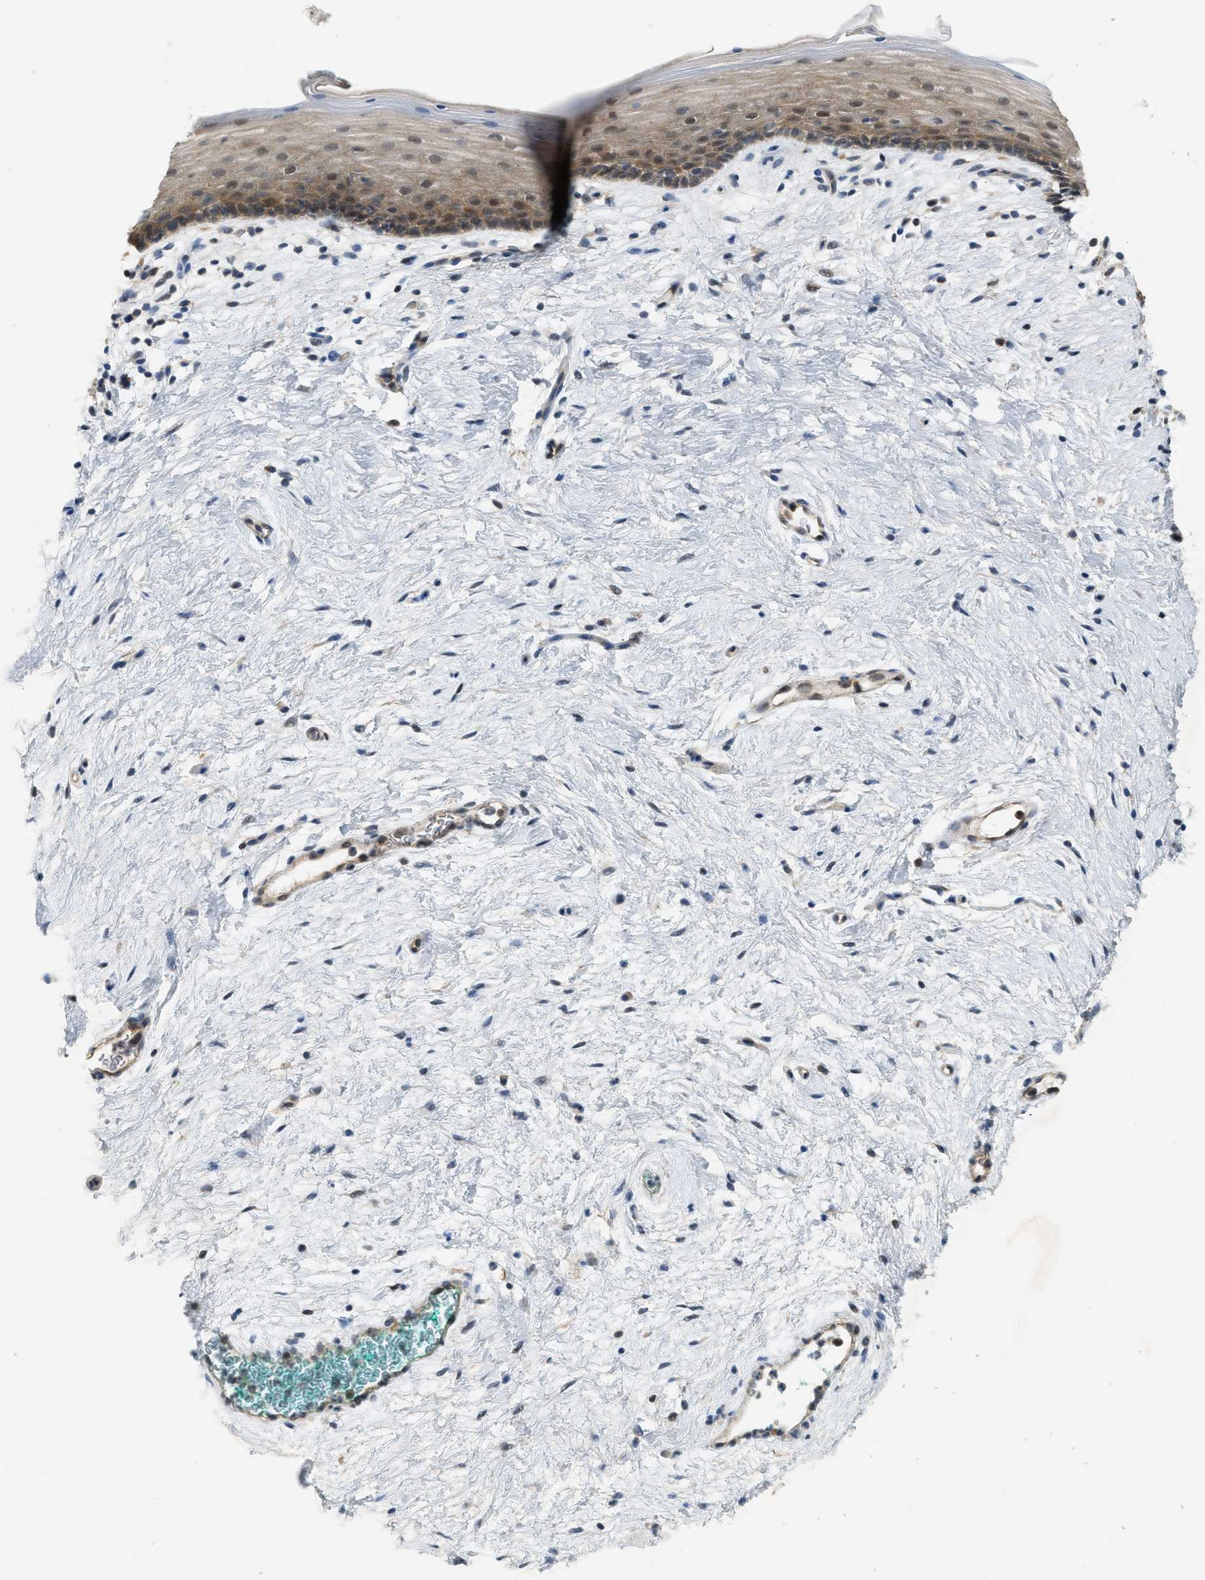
{"staining": {"intensity": "moderate", "quantity": ">75%", "location": "cytoplasmic/membranous,nuclear"}, "tissue": "vagina", "cell_type": "Squamous epithelial cells", "image_type": "normal", "snomed": [{"axis": "morphology", "description": "Normal tissue, NOS"}, {"axis": "topography", "description": "Vagina"}], "caption": "Immunohistochemical staining of normal human vagina shows moderate cytoplasmic/membranous,nuclear protein positivity in approximately >75% of squamous epithelial cells. (brown staining indicates protein expression, while blue staining denotes nuclei).", "gene": "PDCL3", "patient": {"sex": "female", "age": 44}}